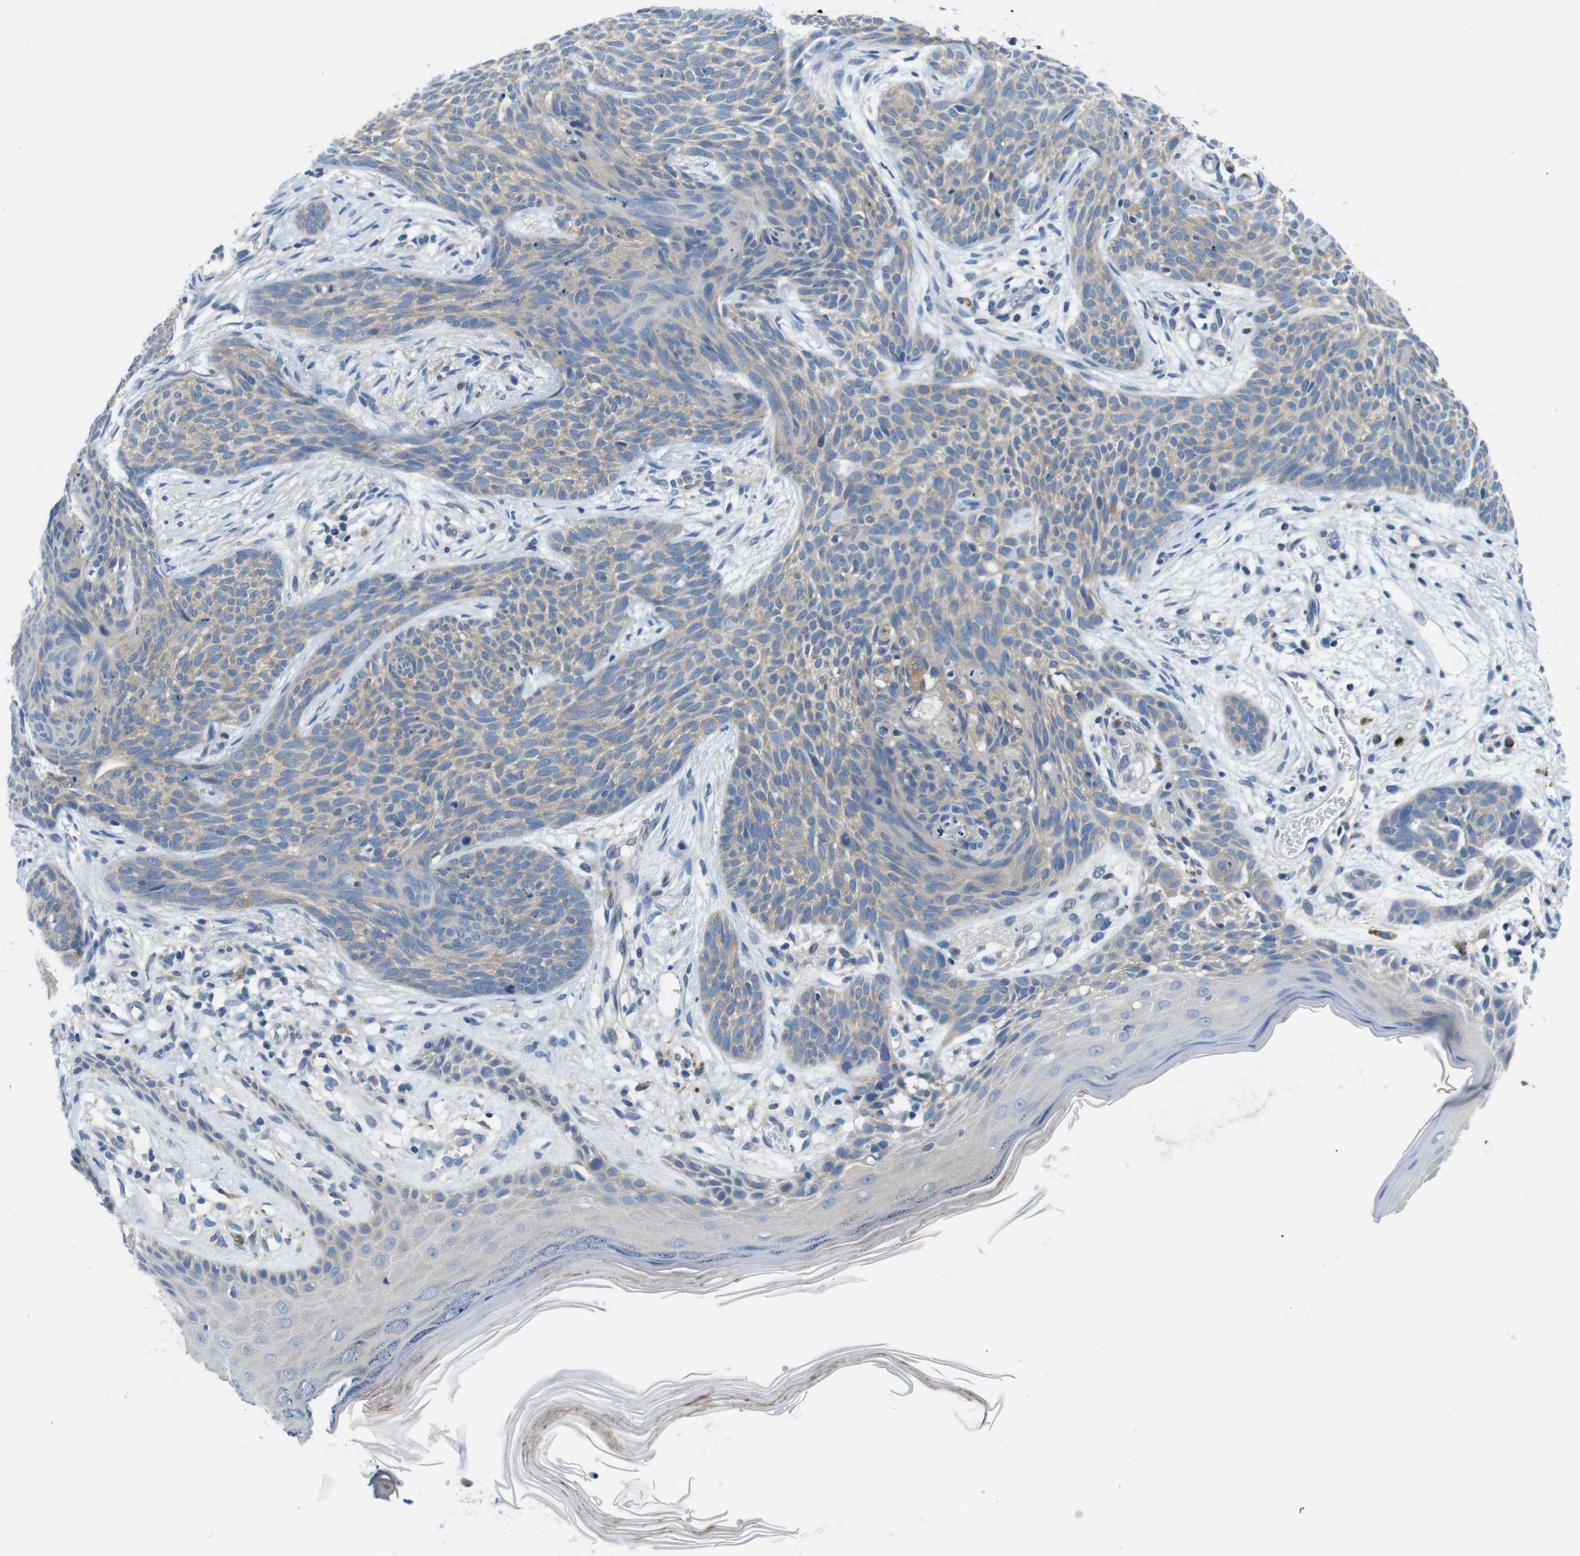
{"staining": {"intensity": "weak", "quantity": ">75%", "location": "cytoplasmic/membranous"}, "tissue": "skin cancer", "cell_type": "Tumor cells", "image_type": "cancer", "snomed": [{"axis": "morphology", "description": "Basal cell carcinoma"}, {"axis": "topography", "description": "Skin"}], "caption": "Skin cancer stained with a protein marker displays weak staining in tumor cells.", "gene": "DENND4C", "patient": {"sex": "female", "age": 59}}